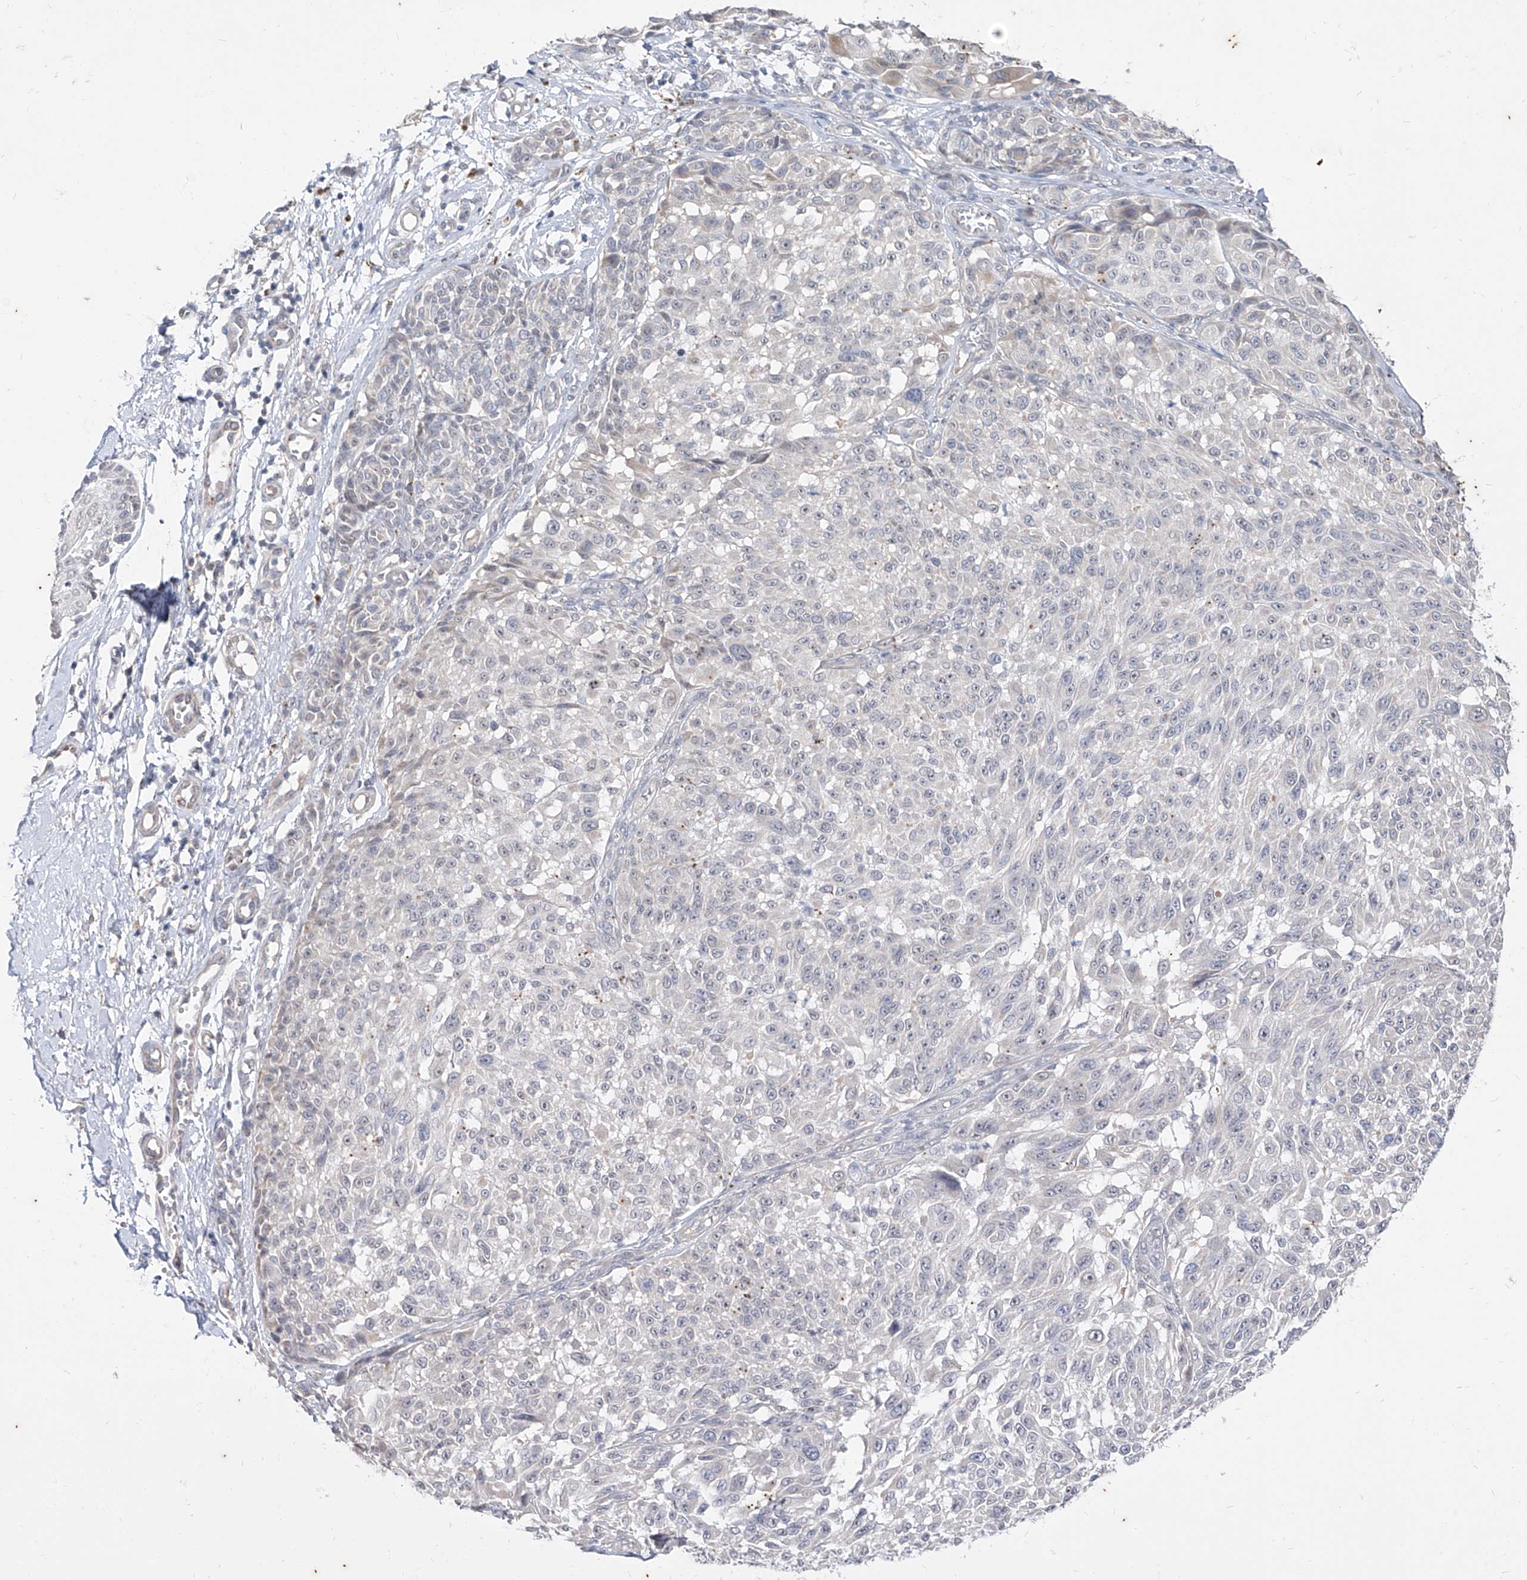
{"staining": {"intensity": "negative", "quantity": "none", "location": "none"}, "tissue": "melanoma", "cell_type": "Tumor cells", "image_type": "cancer", "snomed": [{"axis": "morphology", "description": "Malignant melanoma, NOS"}, {"axis": "topography", "description": "Skin"}], "caption": "There is no significant expression in tumor cells of melanoma.", "gene": "PHF20L1", "patient": {"sex": "male", "age": 83}}